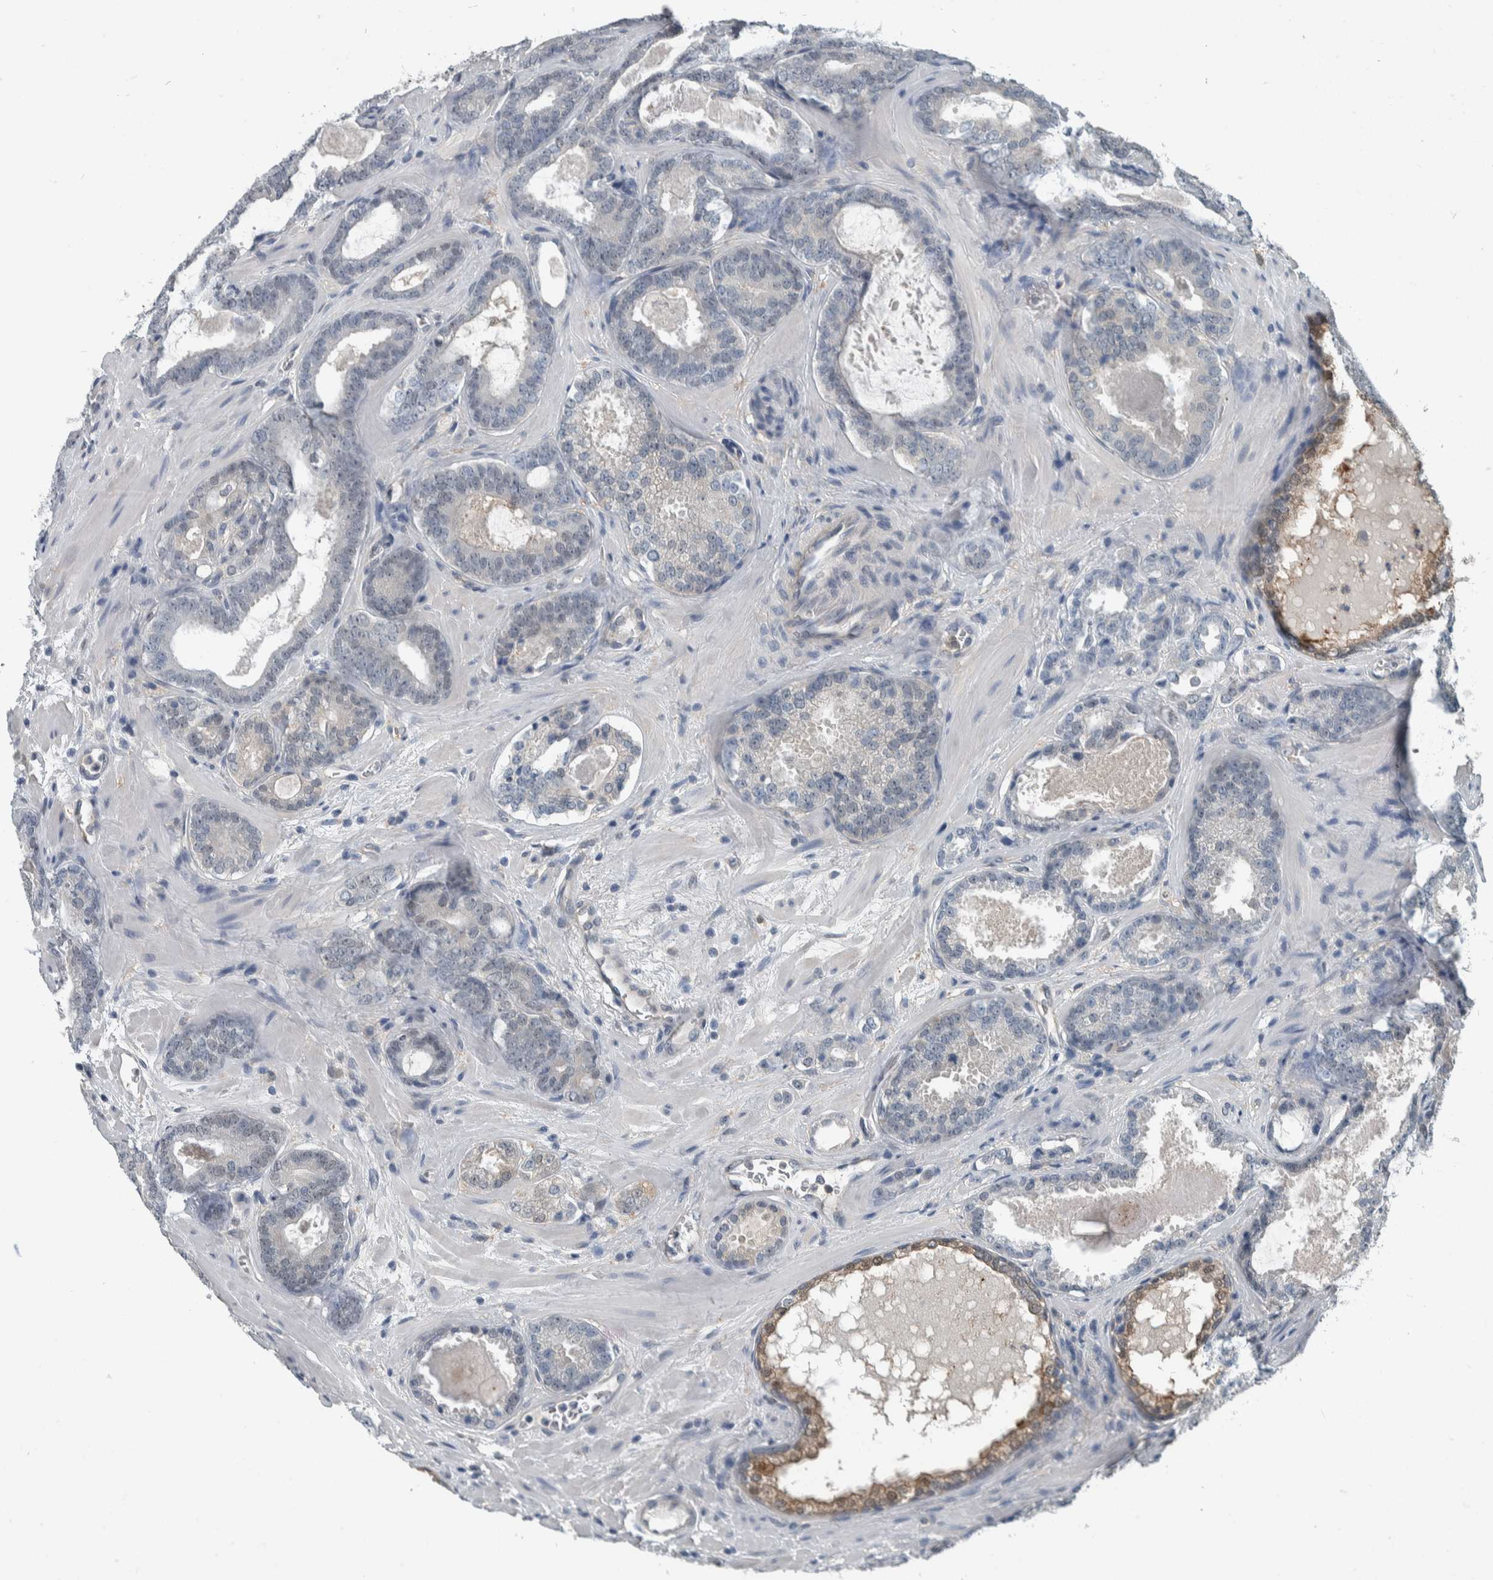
{"staining": {"intensity": "negative", "quantity": "none", "location": "none"}, "tissue": "prostate cancer", "cell_type": "Tumor cells", "image_type": "cancer", "snomed": [{"axis": "morphology", "description": "Adenocarcinoma, High grade"}, {"axis": "topography", "description": "Prostate"}], "caption": "High power microscopy photomicrograph of an immunohistochemistry histopathology image of prostate cancer, revealing no significant staining in tumor cells.", "gene": "ALAD", "patient": {"sex": "male", "age": 60}}